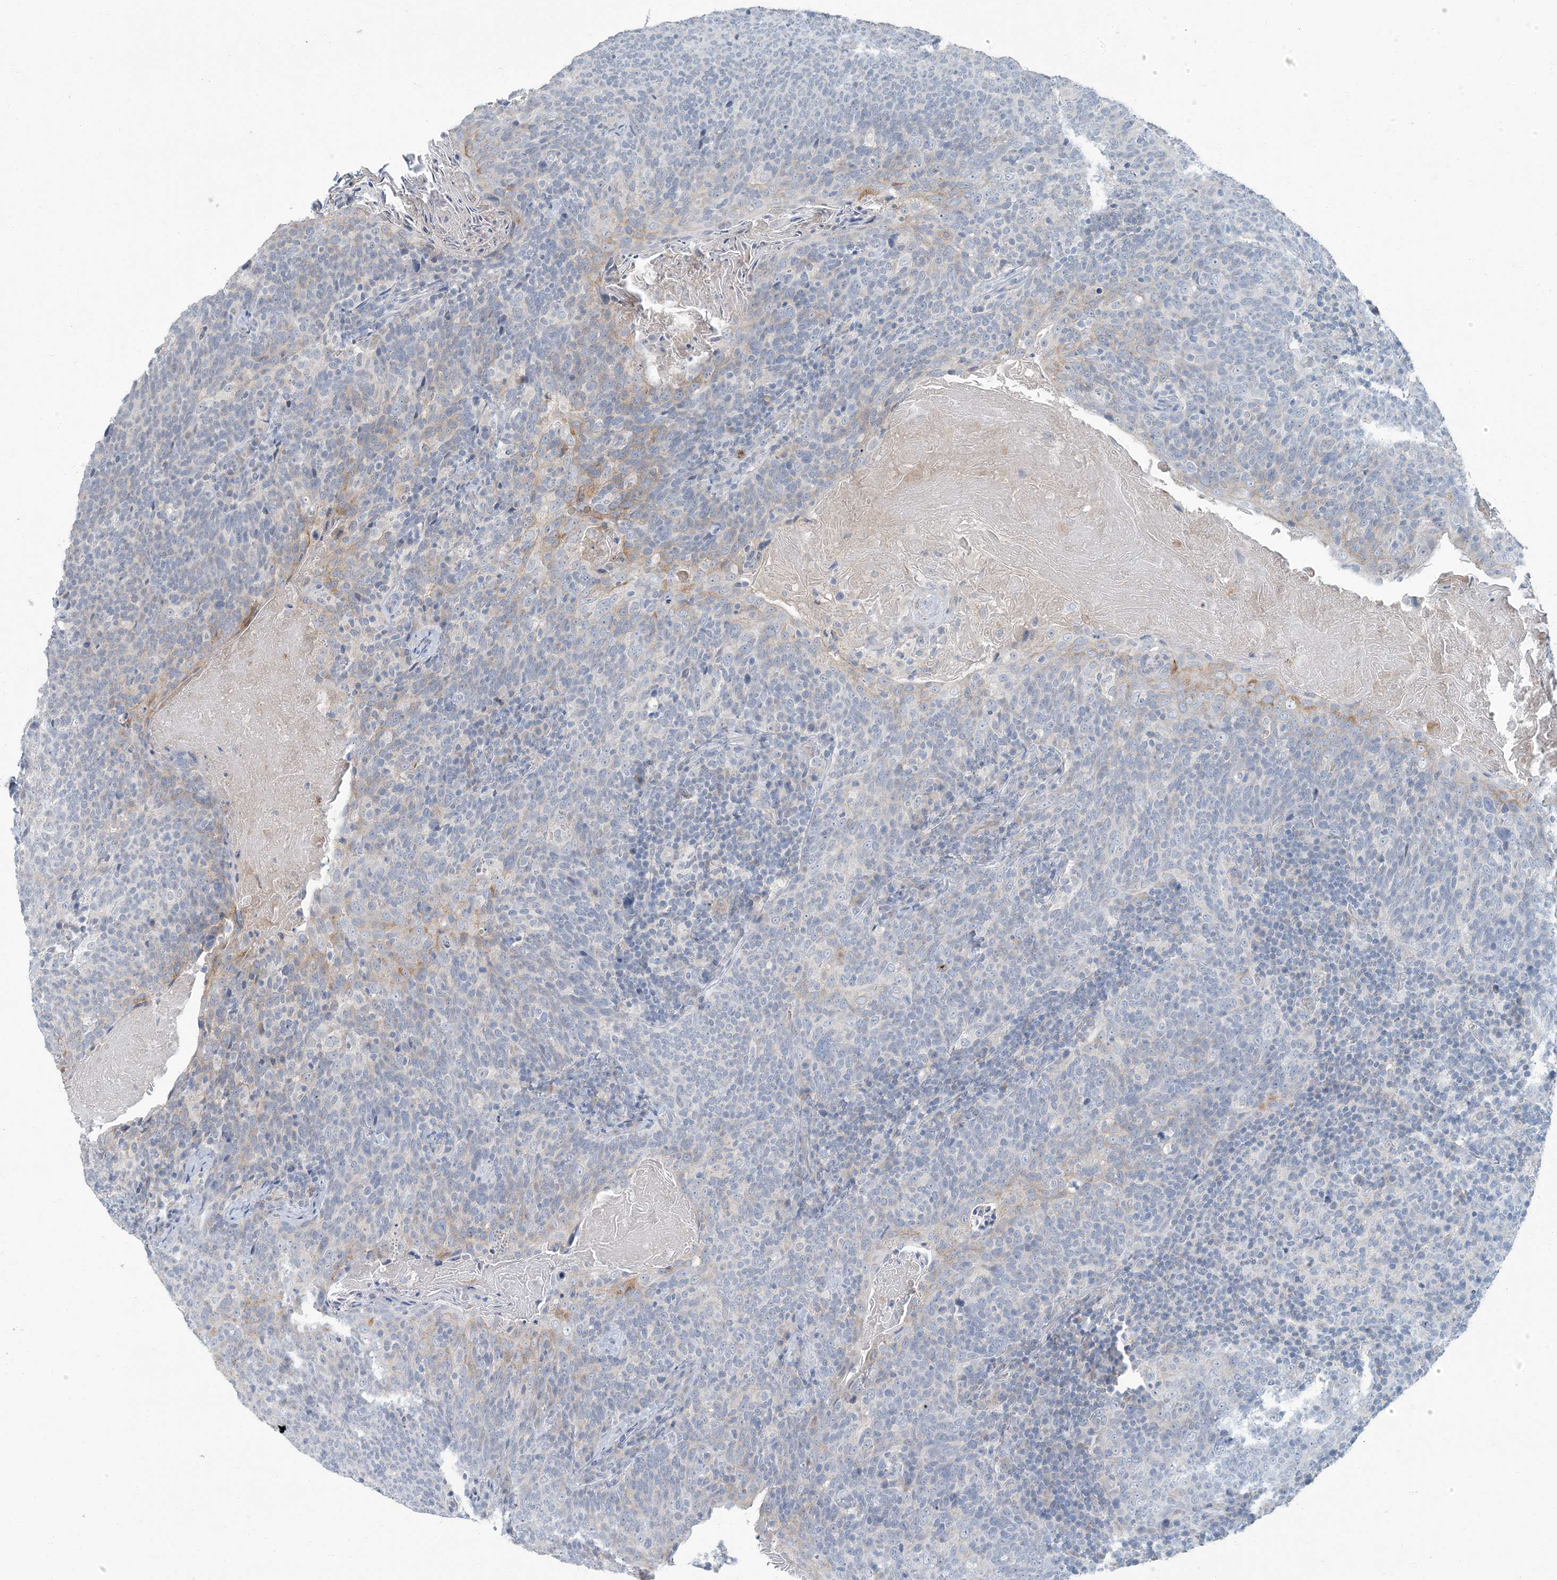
{"staining": {"intensity": "negative", "quantity": "none", "location": "none"}, "tissue": "head and neck cancer", "cell_type": "Tumor cells", "image_type": "cancer", "snomed": [{"axis": "morphology", "description": "Squamous cell carcinoma, NOS"}, {"axis": "morphology", "description": "Squamous cell carcinoma, metastatic, NOS"}, {"axis": "topography", "description": "Lymph node"}, {"axis": "topography", "description": "Head-Neck"}], "caption": "Image shows no significant protein expression in tumor cells of squamous cell carcinoma (head and neck).", "gene": "EPHA4", "patient": {"sex": "male", "age": 62}}